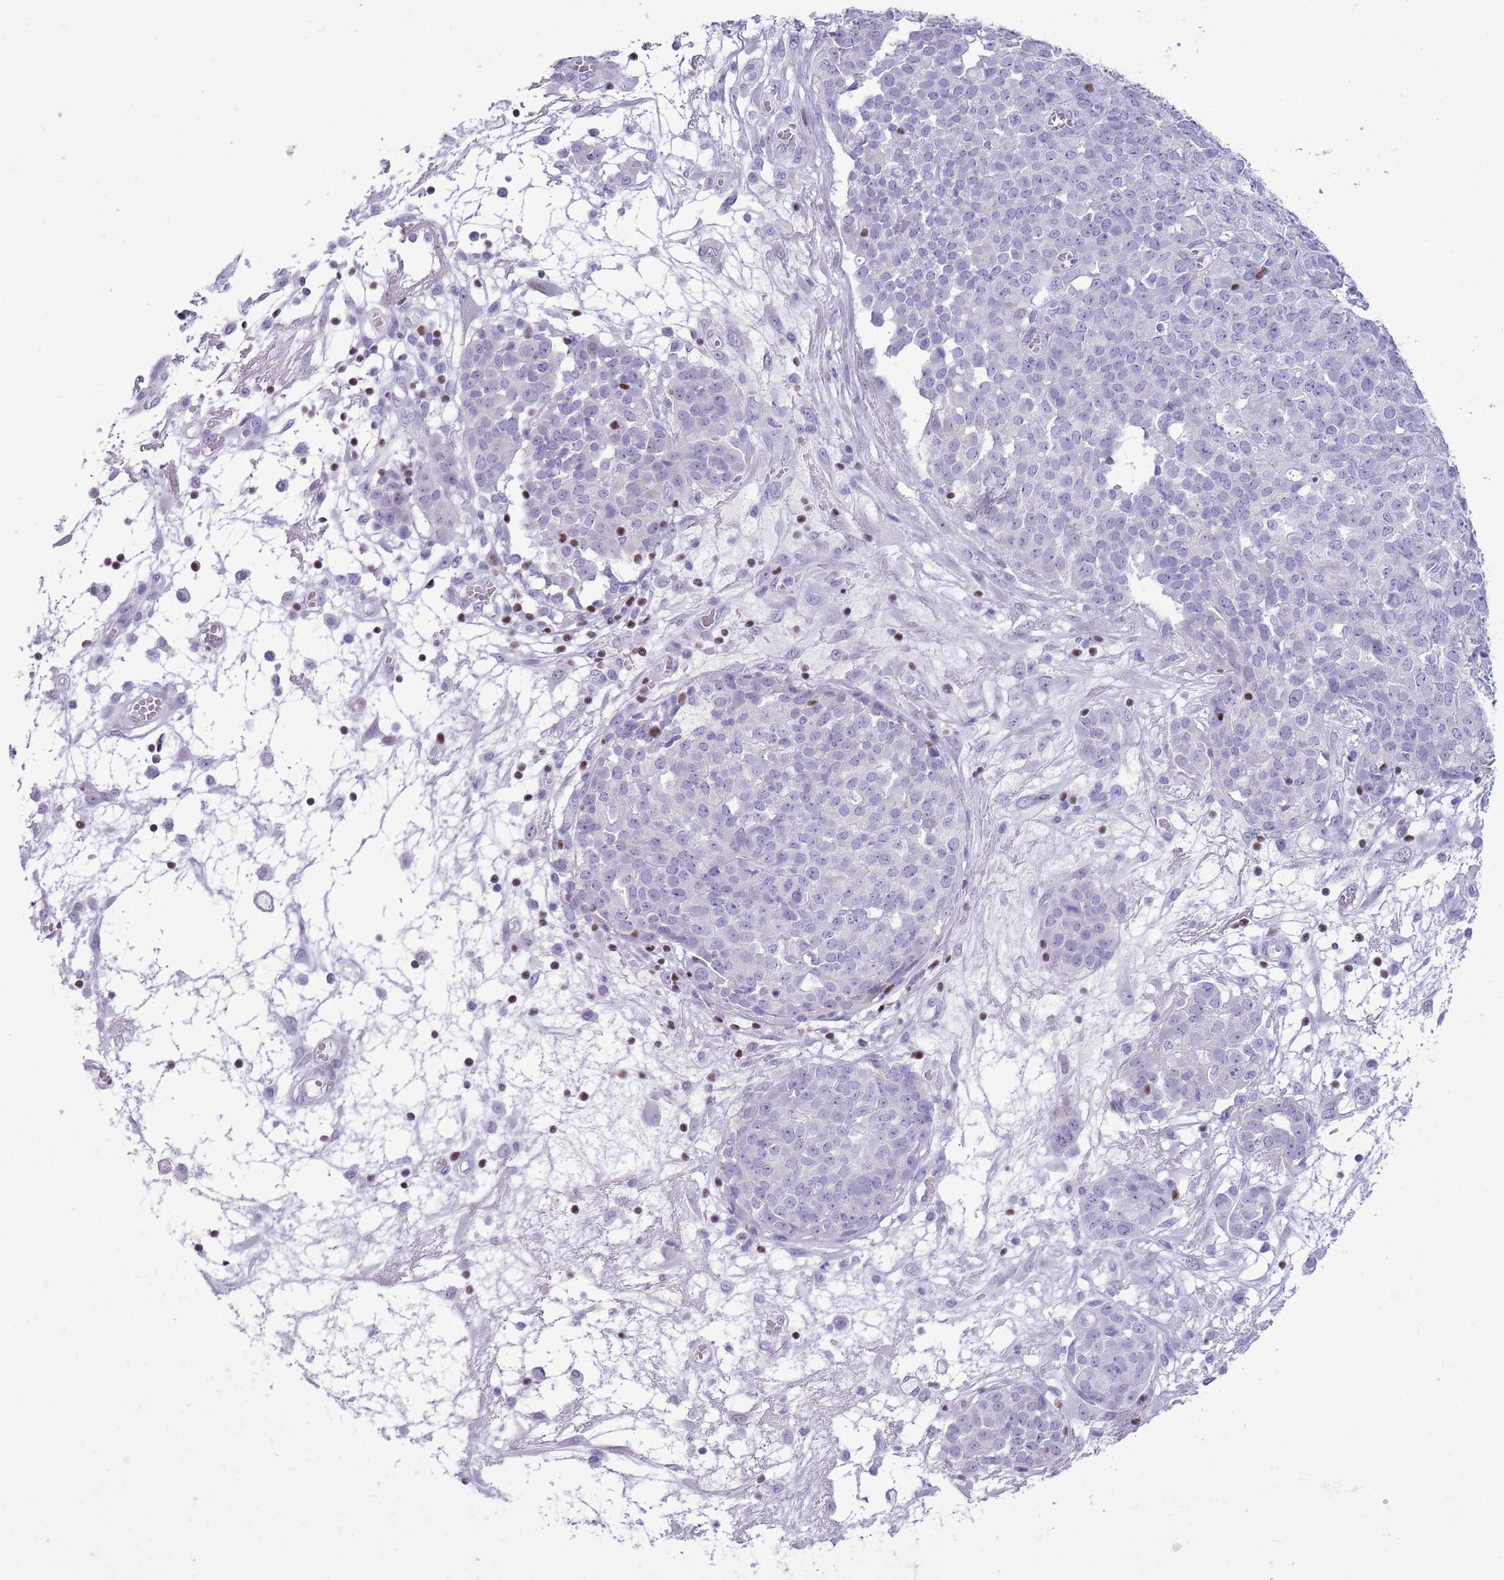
{"staining": {"intensity": "negative", "quantity": "none", "location": "none"}, "tissue": "ovarian cancer", "cell_type": "Tumor cells", "image_type": "cancer", "snomed": [{"axis": "morphology", "description": "Cystadenocarcinoma, serous, NOS"}, {"axis": "topography", "description": "Soft tissue"}, {"axis": "topography", "description": "Ovary"}], "caption": "IHC histopathology image of ovarian cancer (serous cystadenocarcinoma) stained for a protein (brown), which demonstrates no staining in tumor cells.", "gene": "BCL11B", "patient": {"sex": "female", "age": 57}}